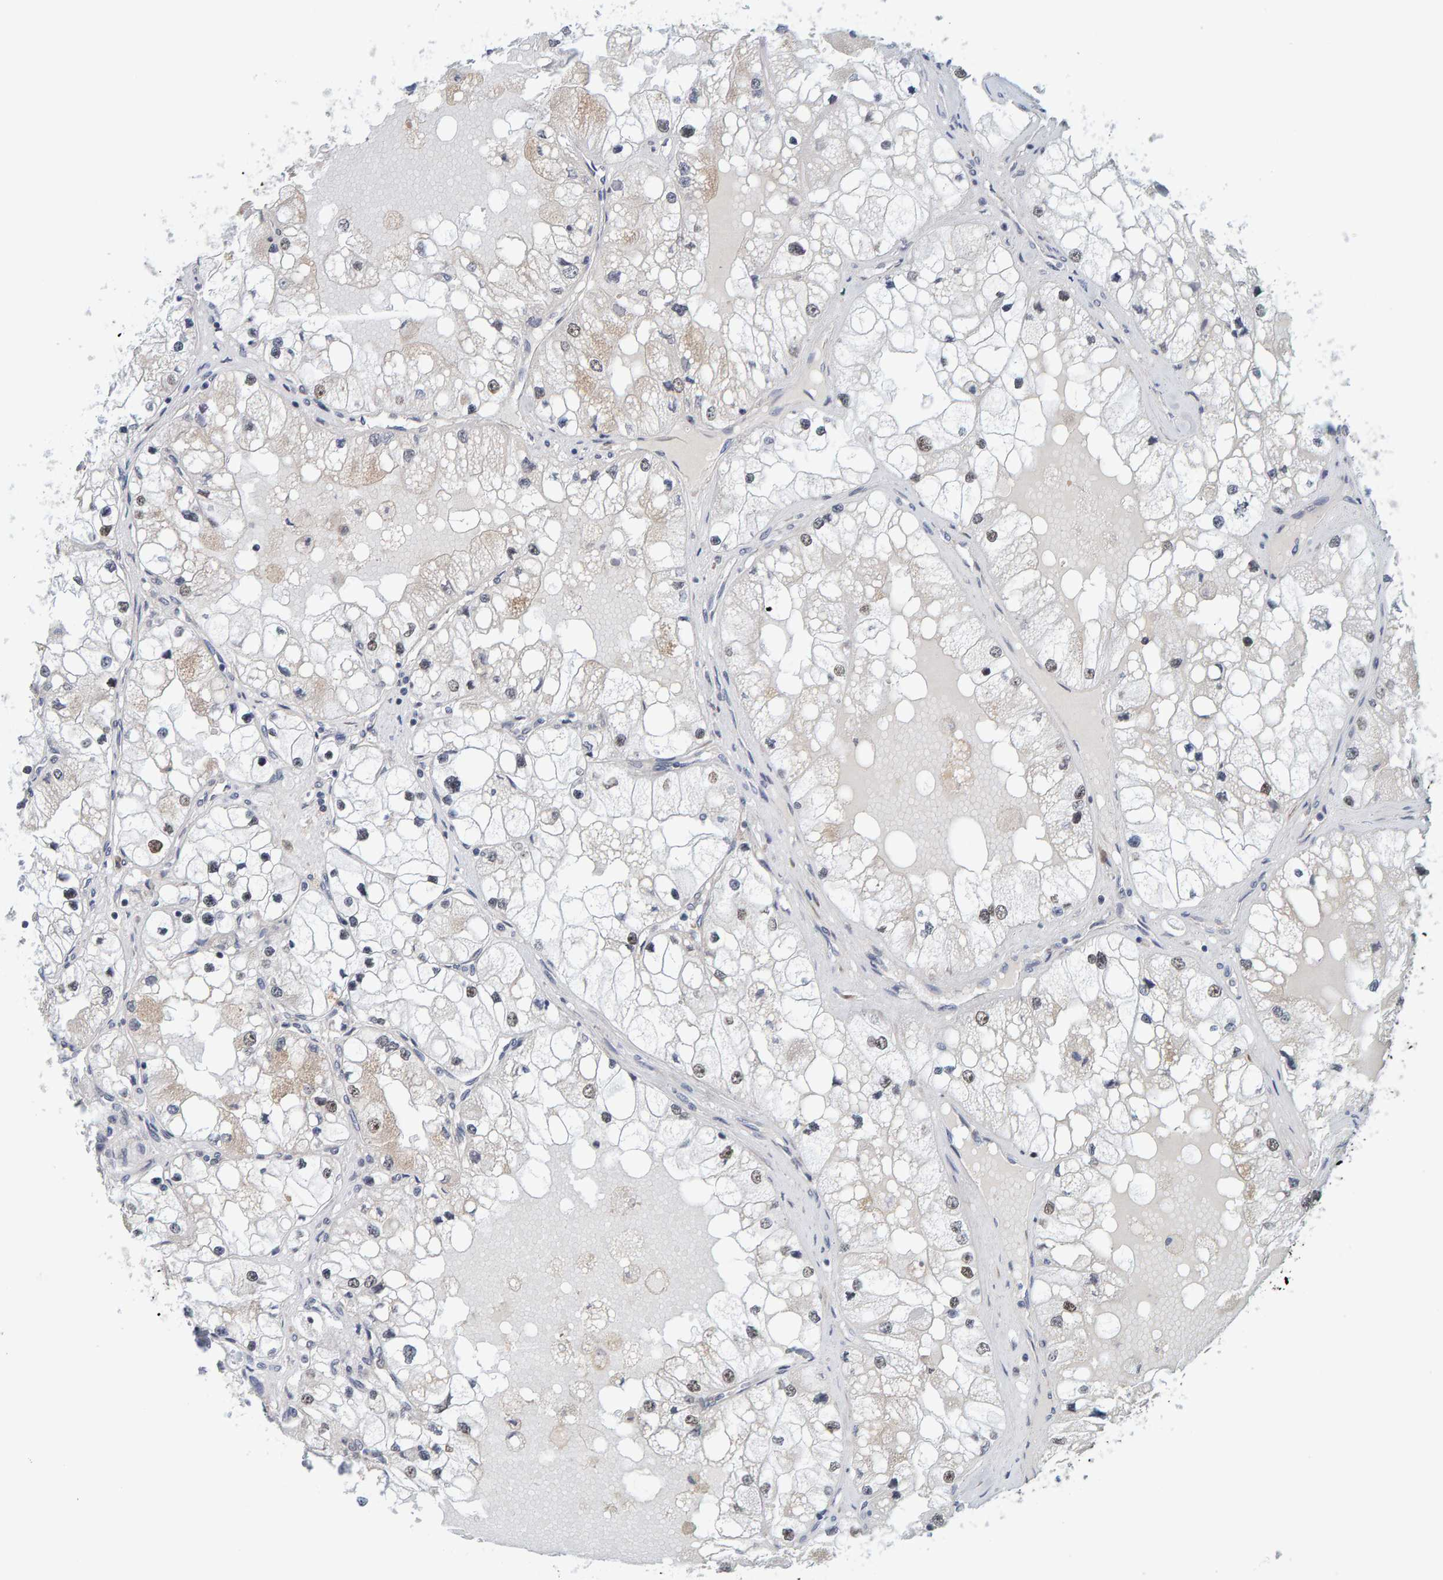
{"staining": {"intensity": "weak", "quantity": "<25%", "location": "nuclear"}, "tissue": "renal cancer", "cell_type": "Tumor cells", "image_type": "cancer", "snomed": [{"axis": "morphology", "description": "Adenocarcinoma, NOS"}, {"axis": "topography", "description": "Kidney"}], "caption": "A histopathology image of human renal cancer is negative for staining in tumor cells.", "gene": "POLR1E", "patient": {"sex": "male", "age": 68}}